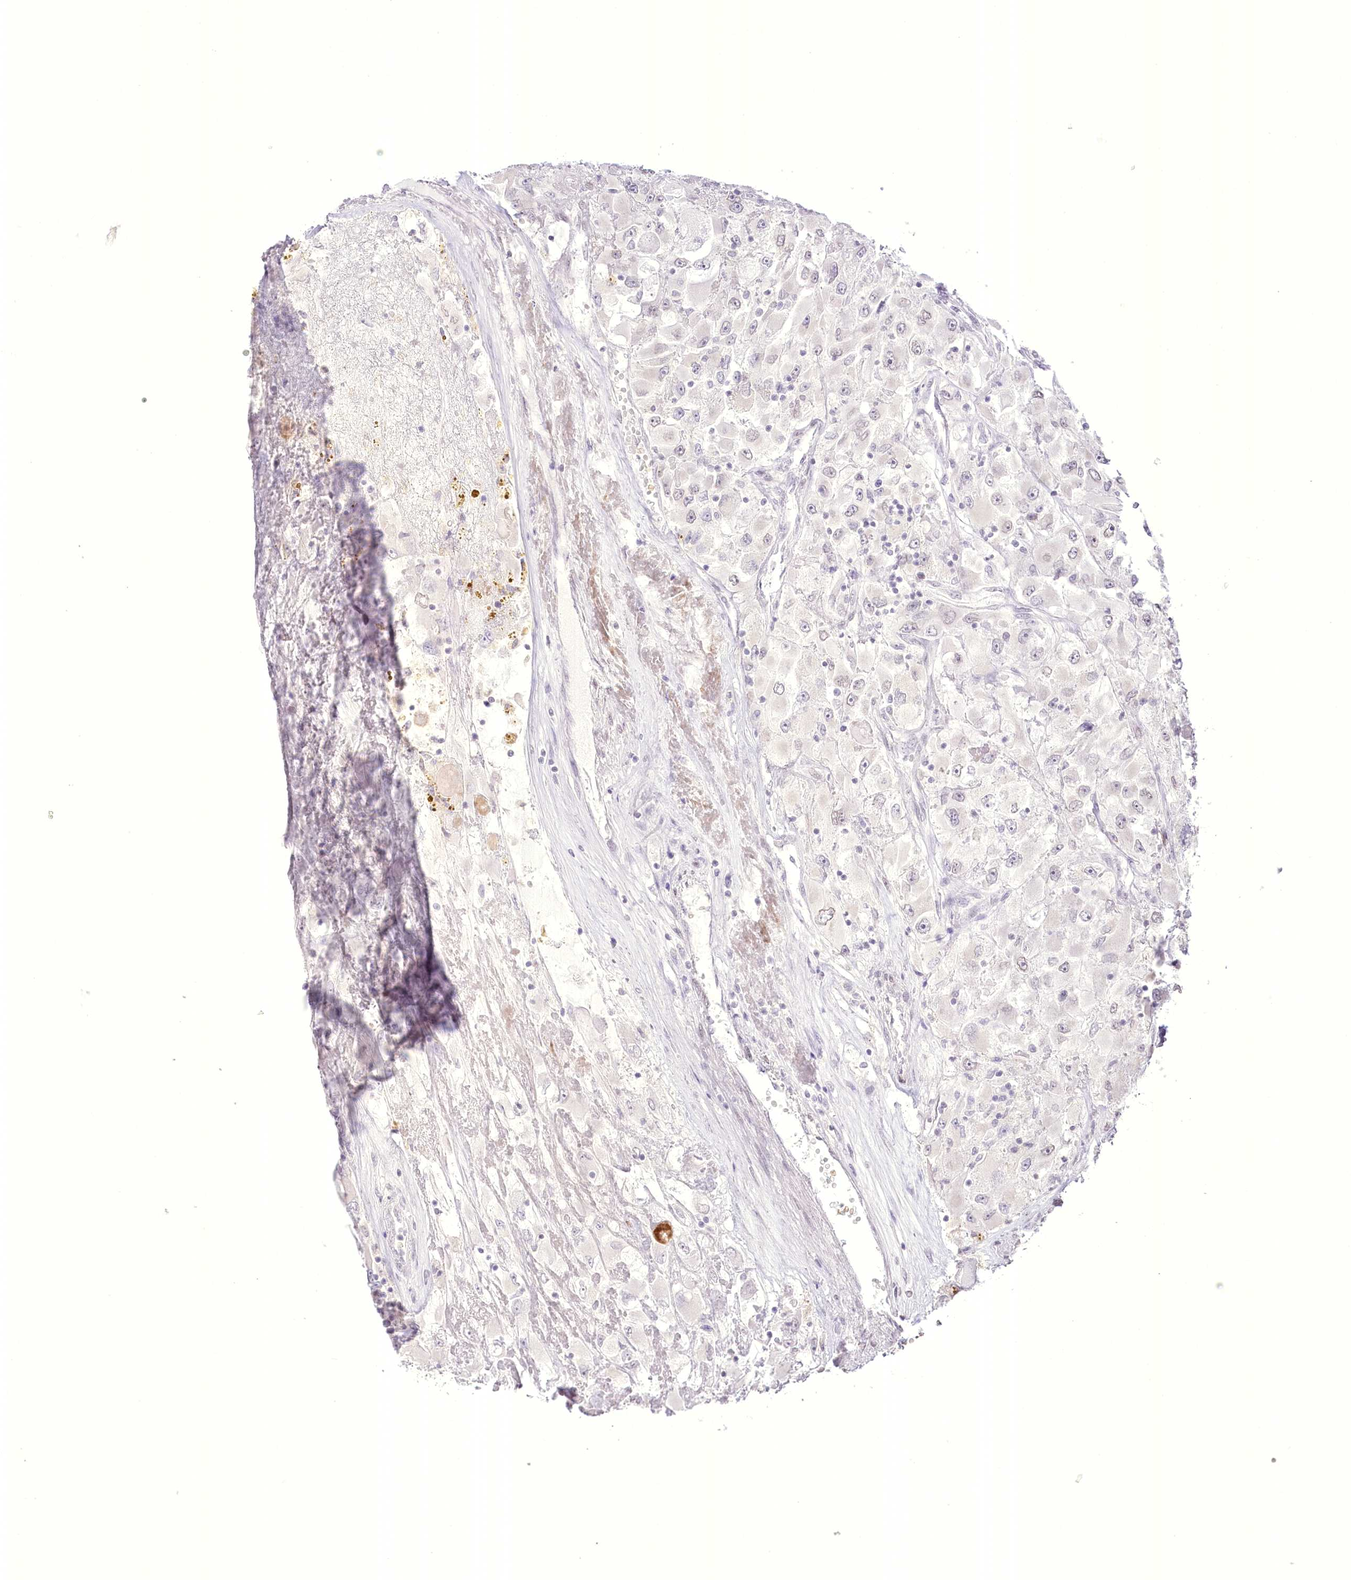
{"staining": {"intensity": "negative", "quantity": "none", "location": "none"}, "tissue": "renal cancer", "cell_type": "Tumor cells", "image_type": "cancer", "snomed": [{"axis": "morphology", "description": "Adenocarcinoma, NOS"}, {"axis": "topography", "description": "Kidney"}], "caption": "An image of human adenocarcinoma (renal) is negative for staining in tumor cells.", "gene": "SLC39A10", "patient": {"sex": "female", "age": 52}}